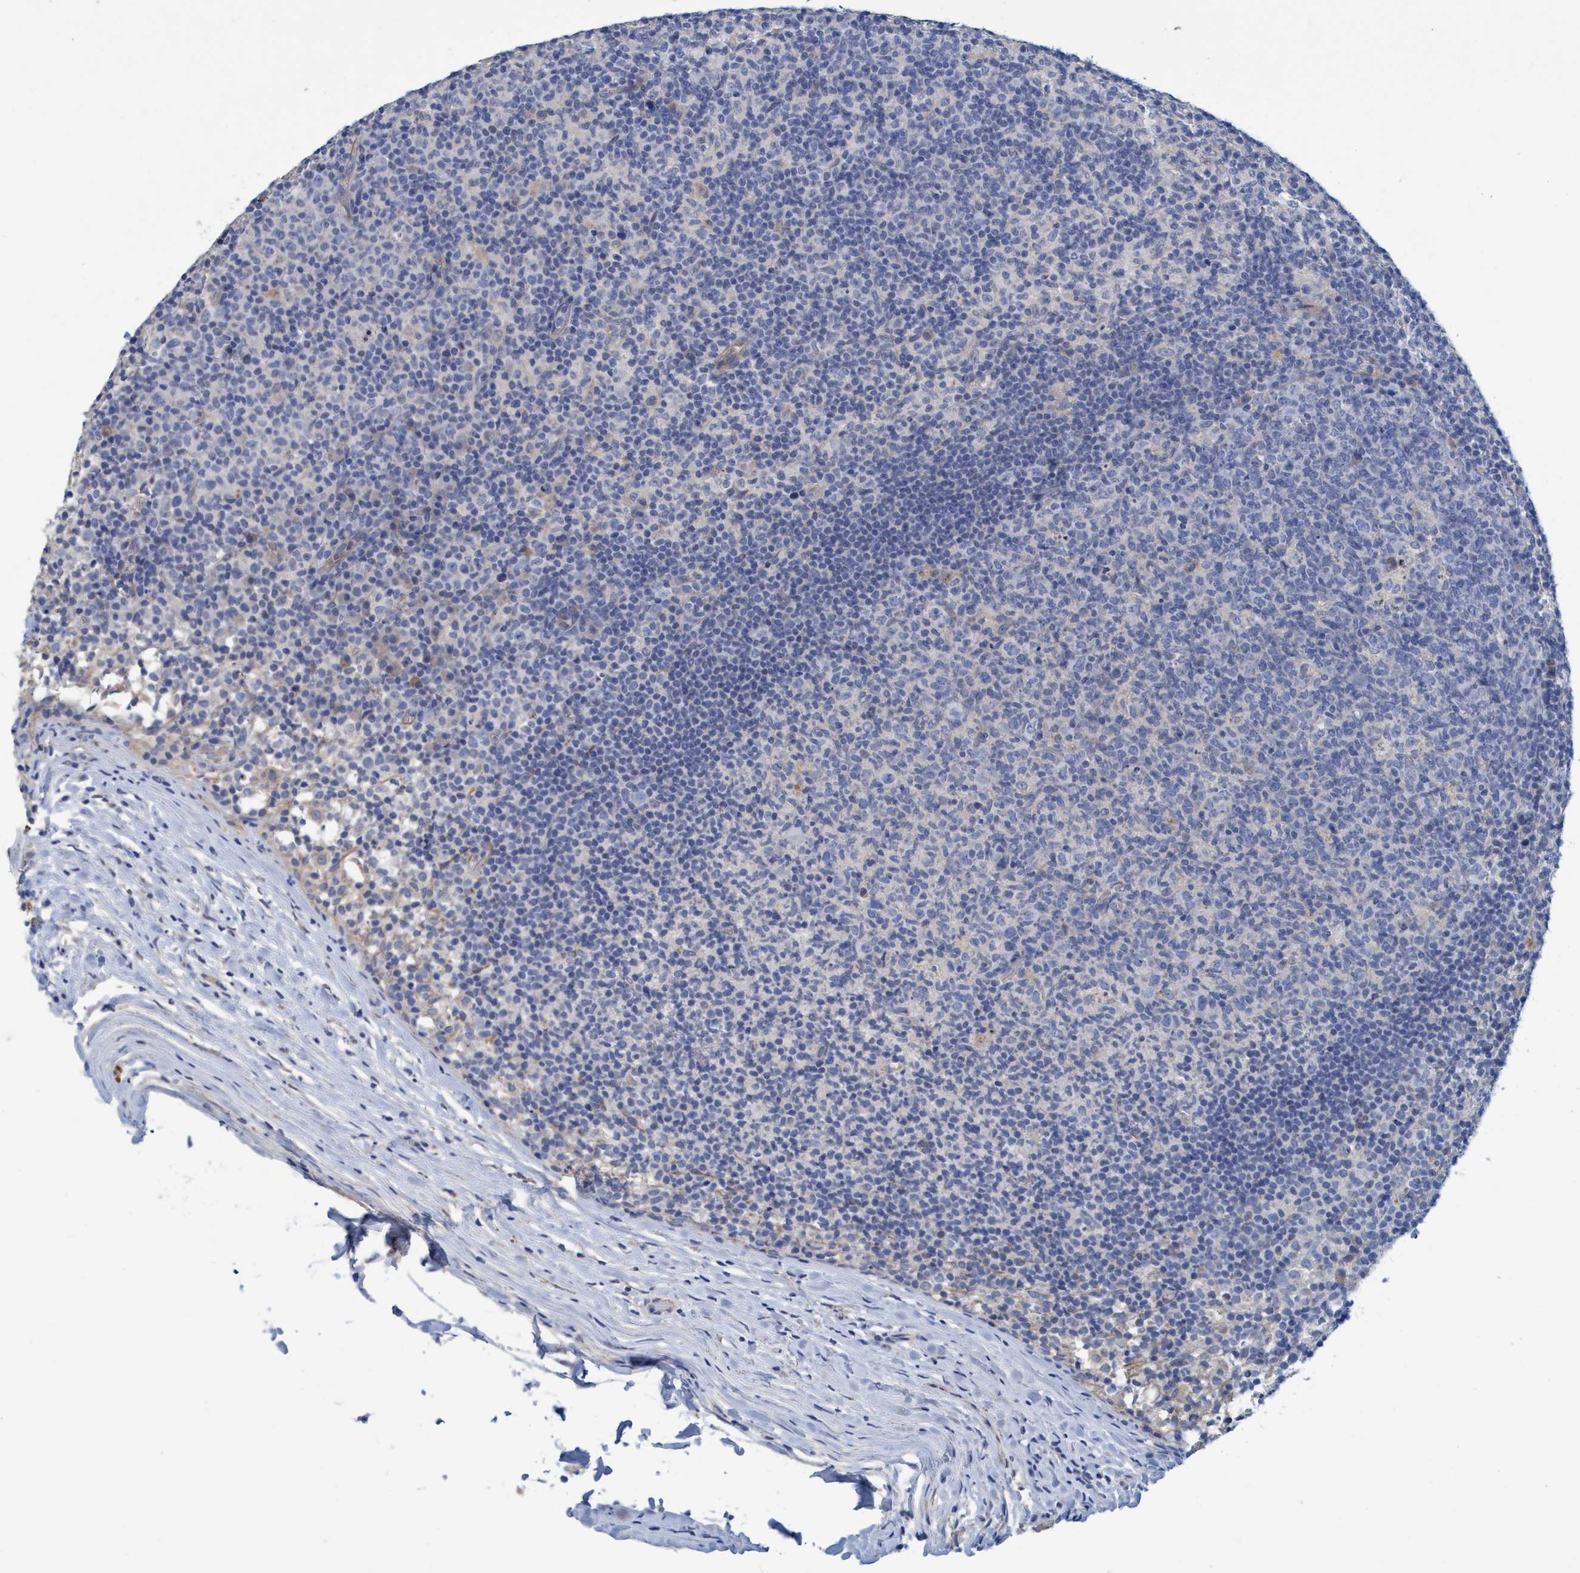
{"staining": {"intensity": "negative", "quantity": "none", "location": "none"}, "tissue": "lymph node", "cell_type": "Germinal center cells", "image_type": "normal", "snomed": [{"axis": "morphology", "description": "Normal tissue, NOS"}, {"axis": "morphology", "description": "Inflammation, NOS"}, {"axis": "topography", "description": "Lymph node"}], "caption": "This photomicrograph is of unremarkable lymph node stained with immunohistochemistry (IHC) to label a protein in brown with the nuclei are counter-stained blue. There is no positivity in germinal center cells.", "gene": "GULP1", "patient": {"sex": "male", "age": 55}}